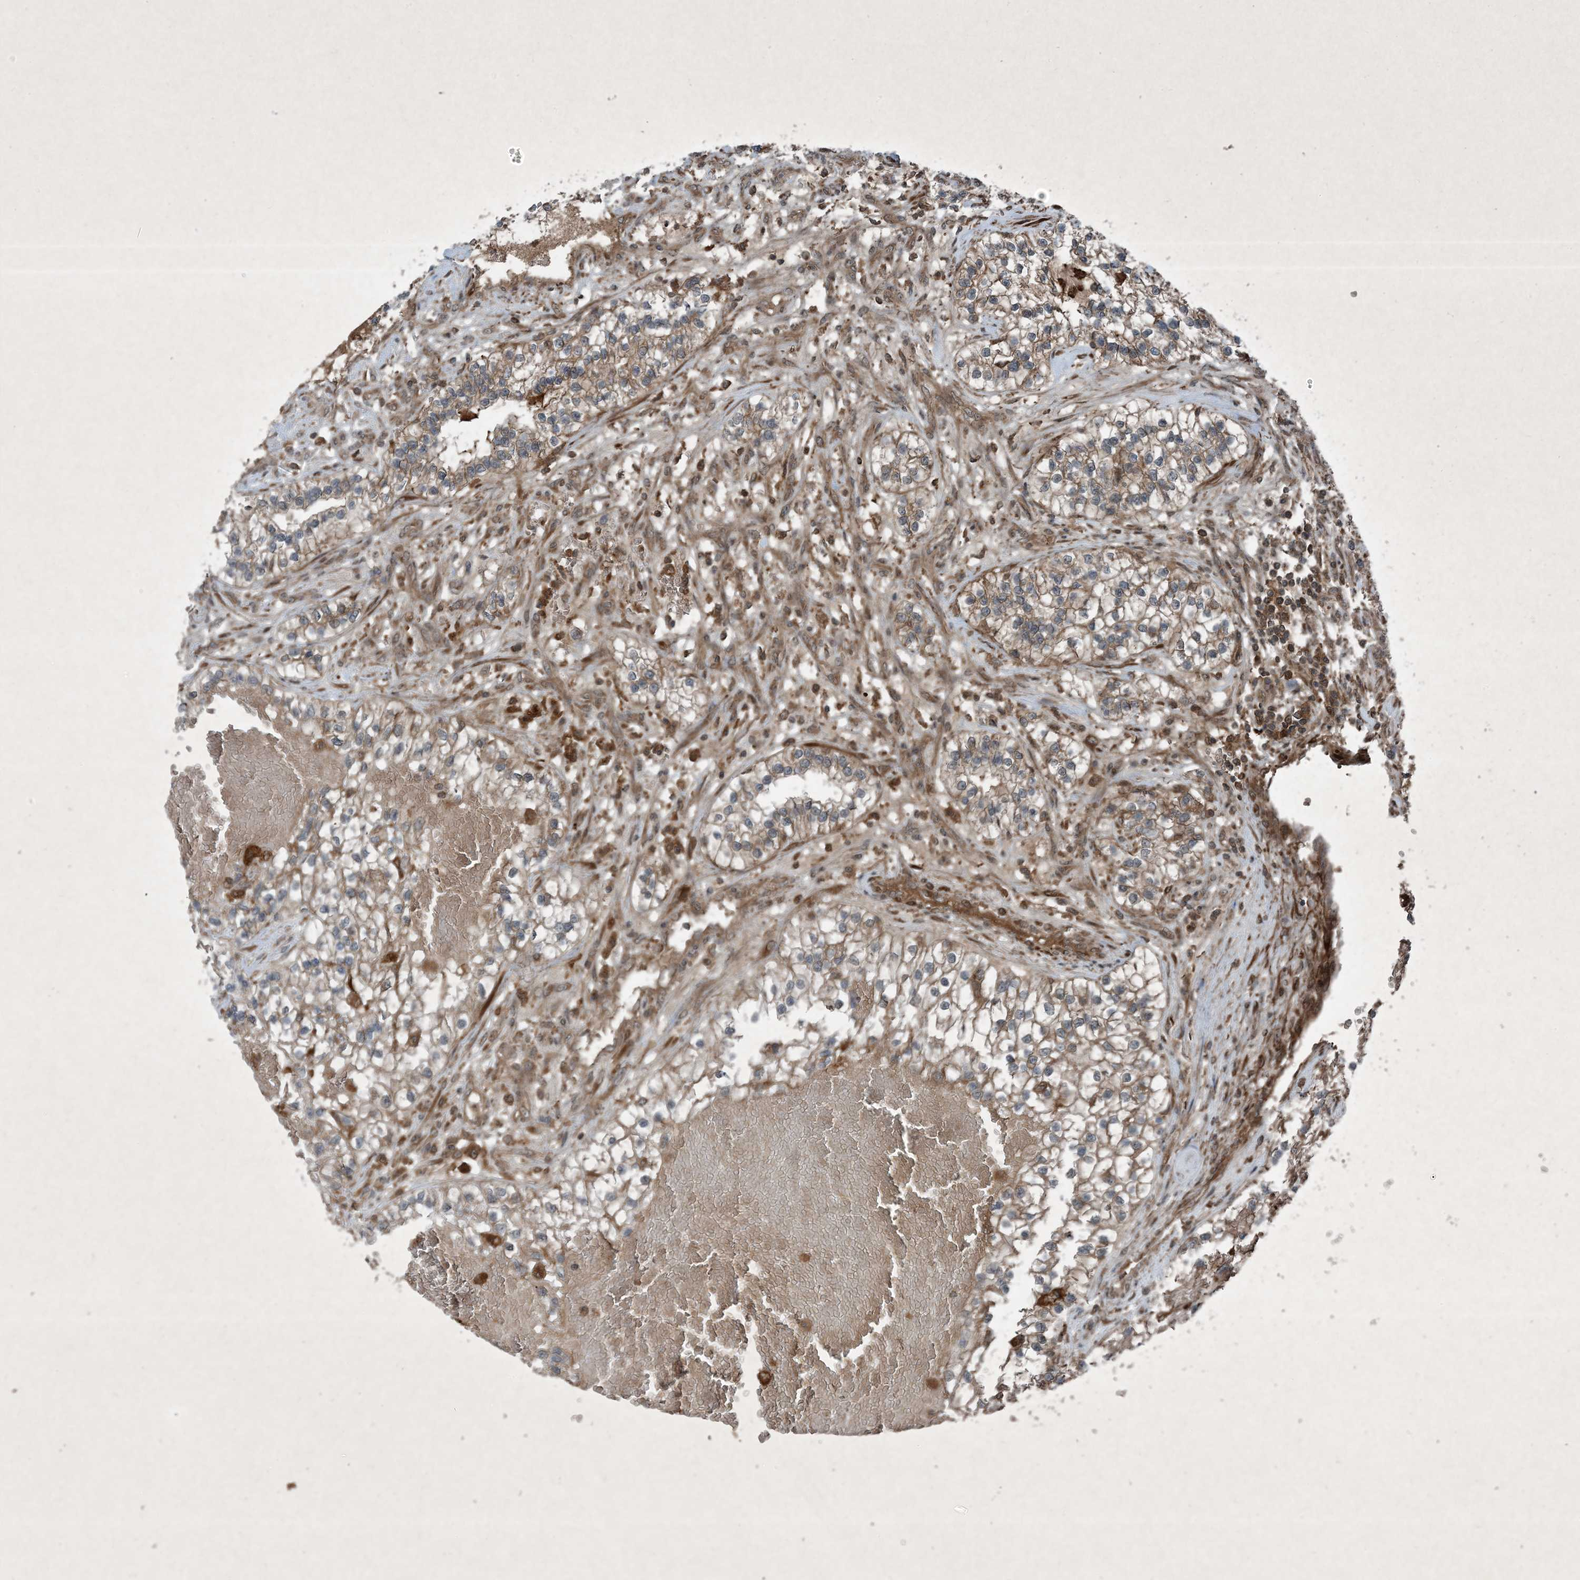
{"staining": {"intensity": "weak", "quantity": "25%-75%", "location": "cytoplasmic/membranous"}, "tissue": "renal cancer", "cell_type": "Tumor cells", "image_type": "cancer", "snomed": [{"axis": "morphology", "description": "Adenocarcinoma, NOS"}, {"axis": "topography", "description": "Kidney"}], "caption": "Tumor cells exhibit weak cytoplasmic/membranous expression in about 25%-75% of cells in renal cancer. (DAB = brown stain, brightfield microscopy at high magnification).", "gene": "GNG5", "patient": {"sex": "female", "age": 57}}